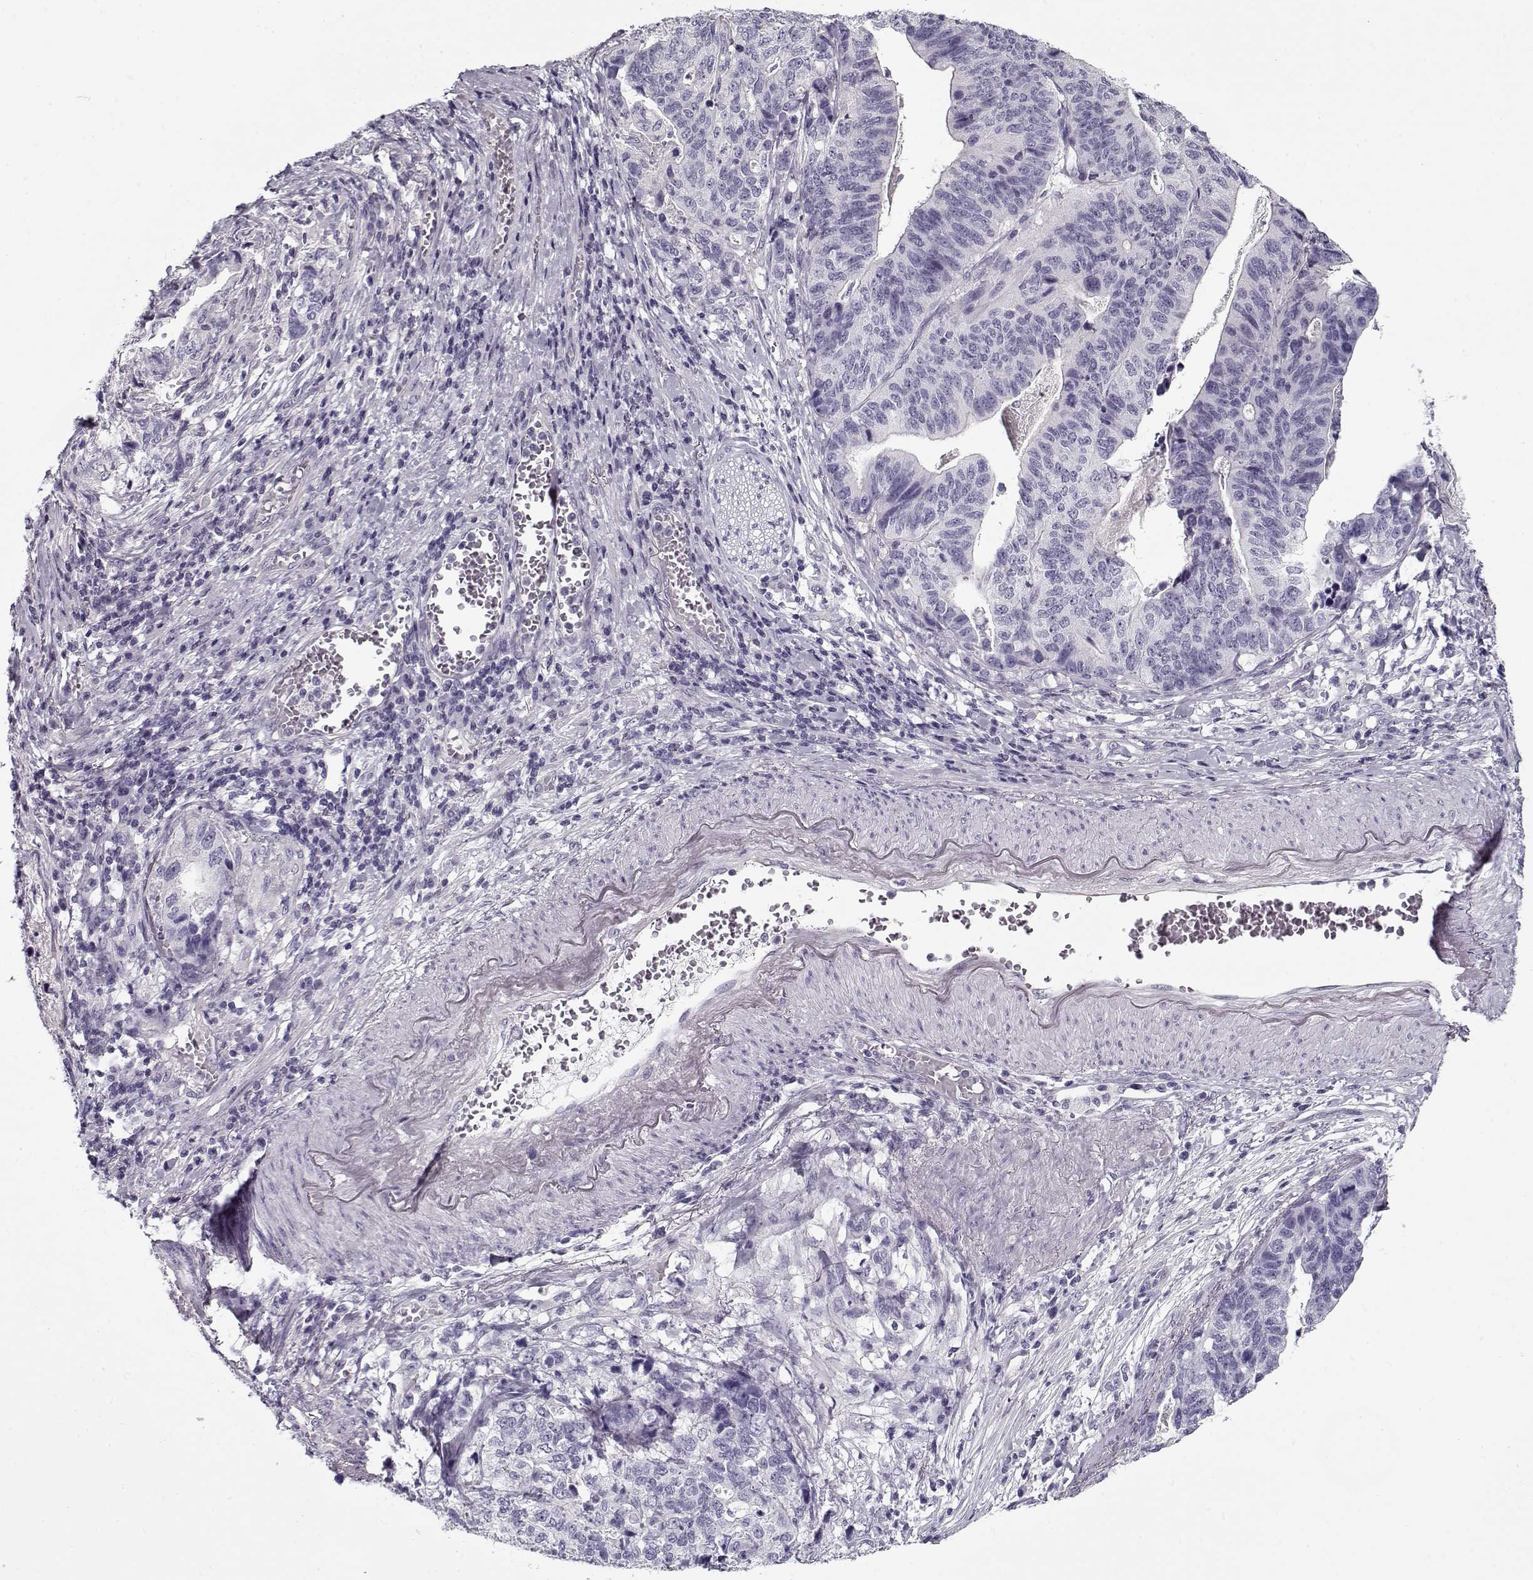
{"staining": {"intensity": "negative", "quantity": "none", "location": "none"}, "tissue": "stomach cancer", "cell_type": "Tumor cells", "image_type": "cancer", "snomed": [{"axis": "morphology", "description": "Adenocarcinoma, NOS"}, {"axis": "topography", "description": "Stomach, upper"}], "caption": "Tumor cells are negative for brown protein staining in adenocarcinoma (stomach). (DAB (3,3'-diaminobenzidine) IHC with hematoxylin counter stain).", "gene": "CCDC136", "patient": {"sex": "female", "age": 67}}